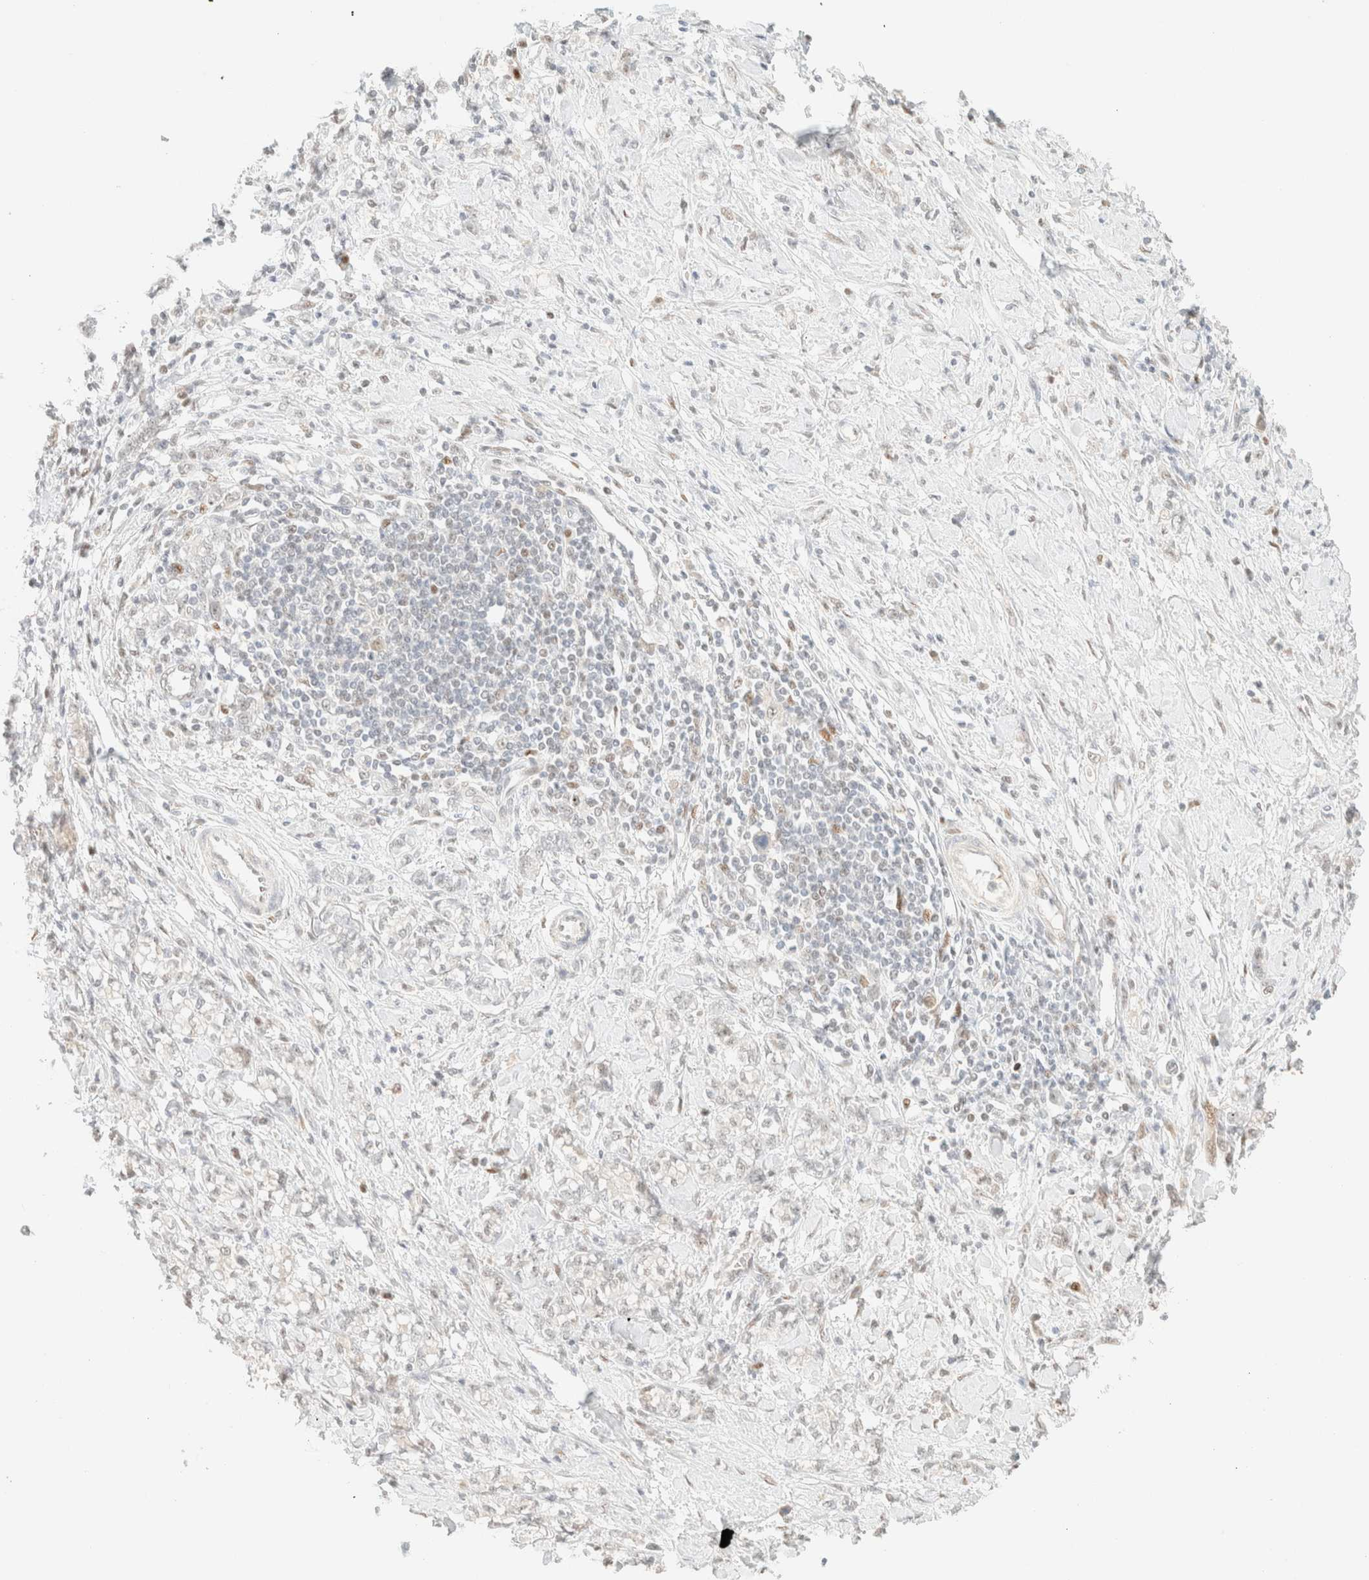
{"staining": {"intensity": "negative", "quantity": "none", "location": "none"}, "tissue": "stomach cancer", "cell_type": "Tumor cells", "image_type": "cancer", "snomed": [{"axis": "morphology", "description": "Adenocarcinoma, NOS"}, {"axis": "topography", "description": "Stomach"}], "caption": "Tumor cells show no significant protein positivity in stomach cancer (adenocarcinoma).", "gene": "TSR1", "patient": {"sex": "female", "age": 76}}